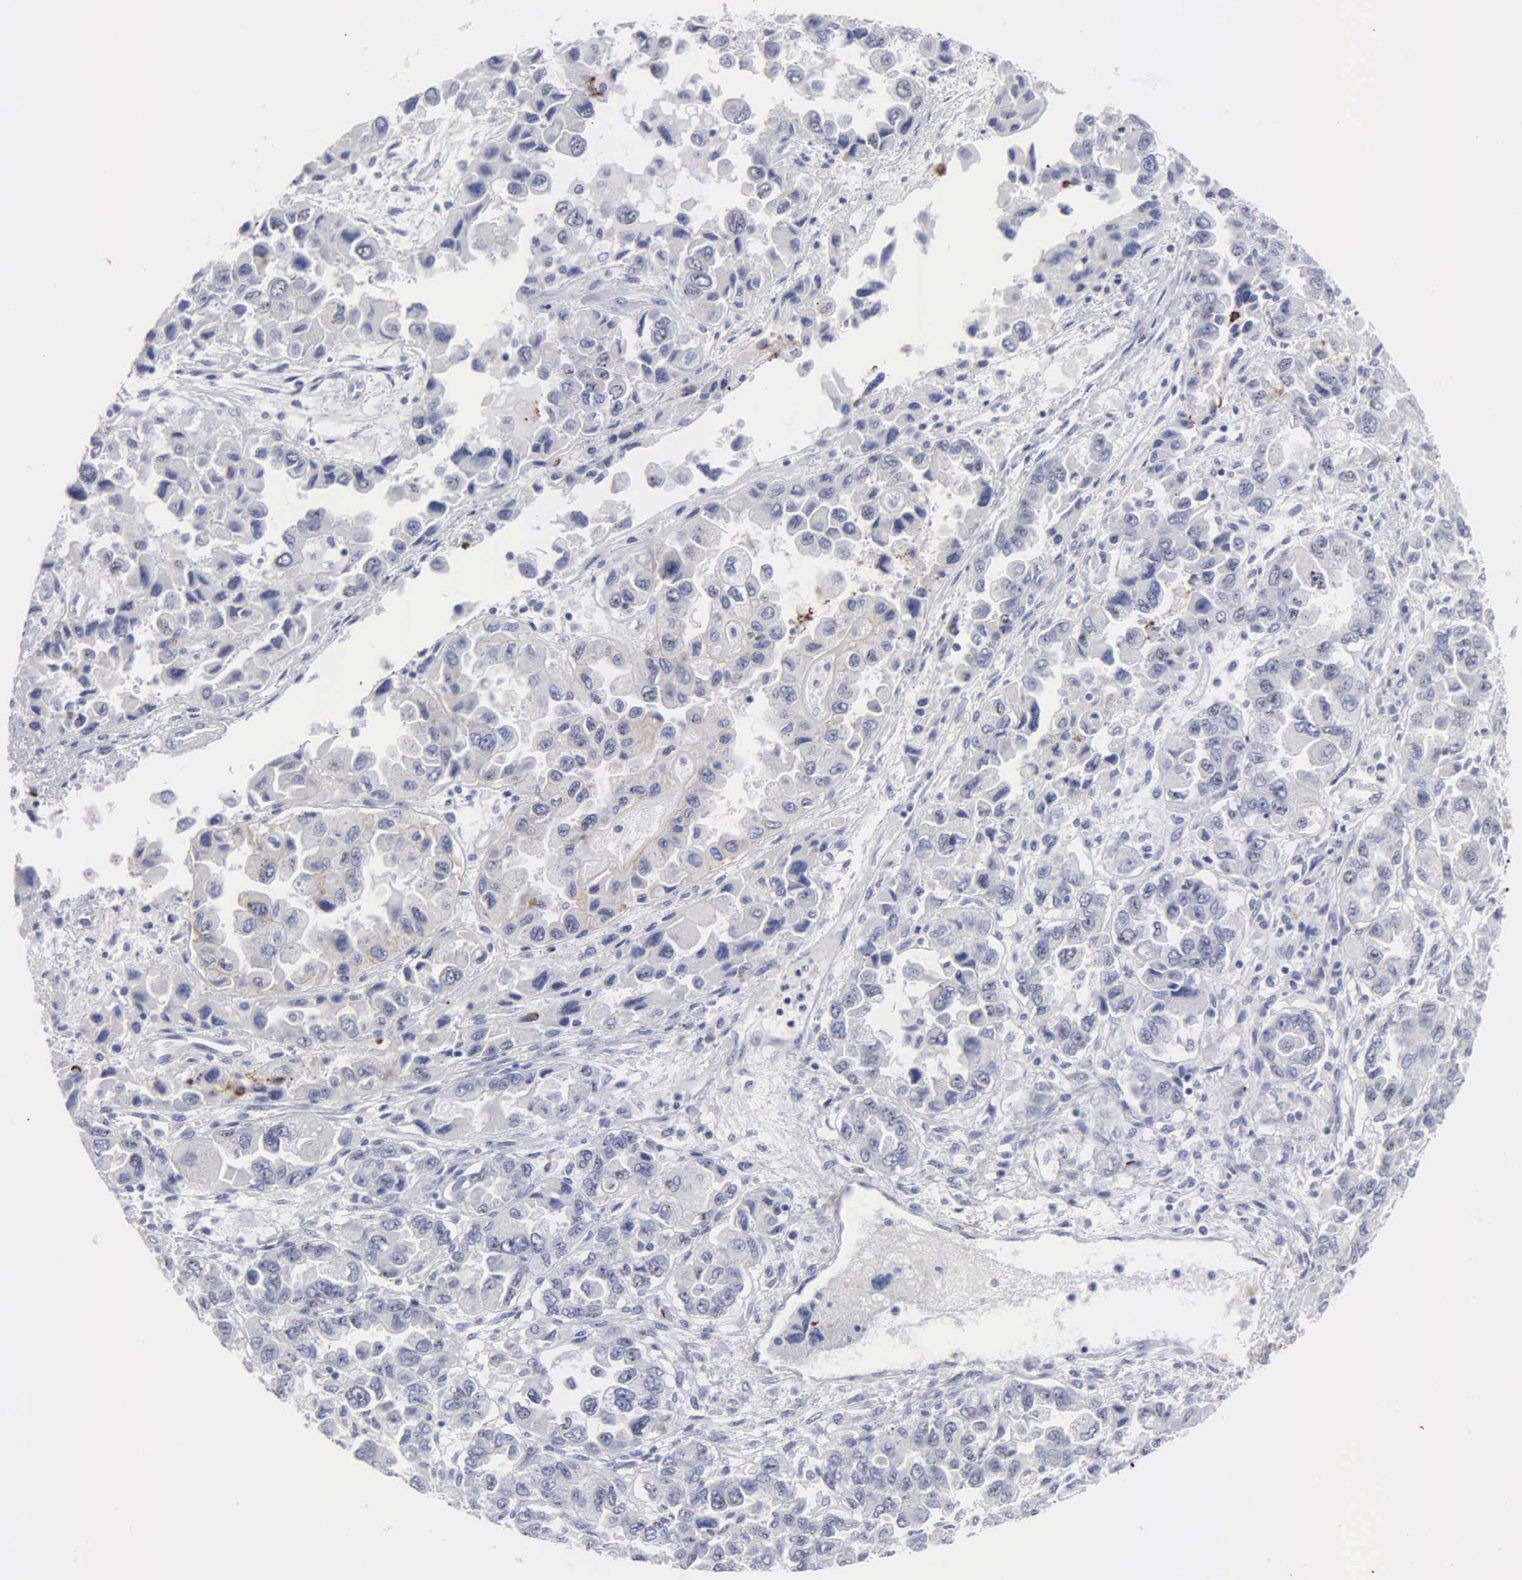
{"staining": {"intensity": "negative", "quantity": "none", "location": "none"}, "tissue": "ovarian cancer", "cell_type": "Tumor cells", "image_type": "cancer", "snomed": [{"axis": "morphology", "description": "Cystadenocarcinoma, serous, NOS"}, {"axis": "topography", "description": "Ovary"}], "caption": "This is an immunohistochemistry micrograph of human ovarian cancer. There is no positivity in tumor cells.", "gene": "ASPHD2", "patient": {"sex": "female", "age": 84}}